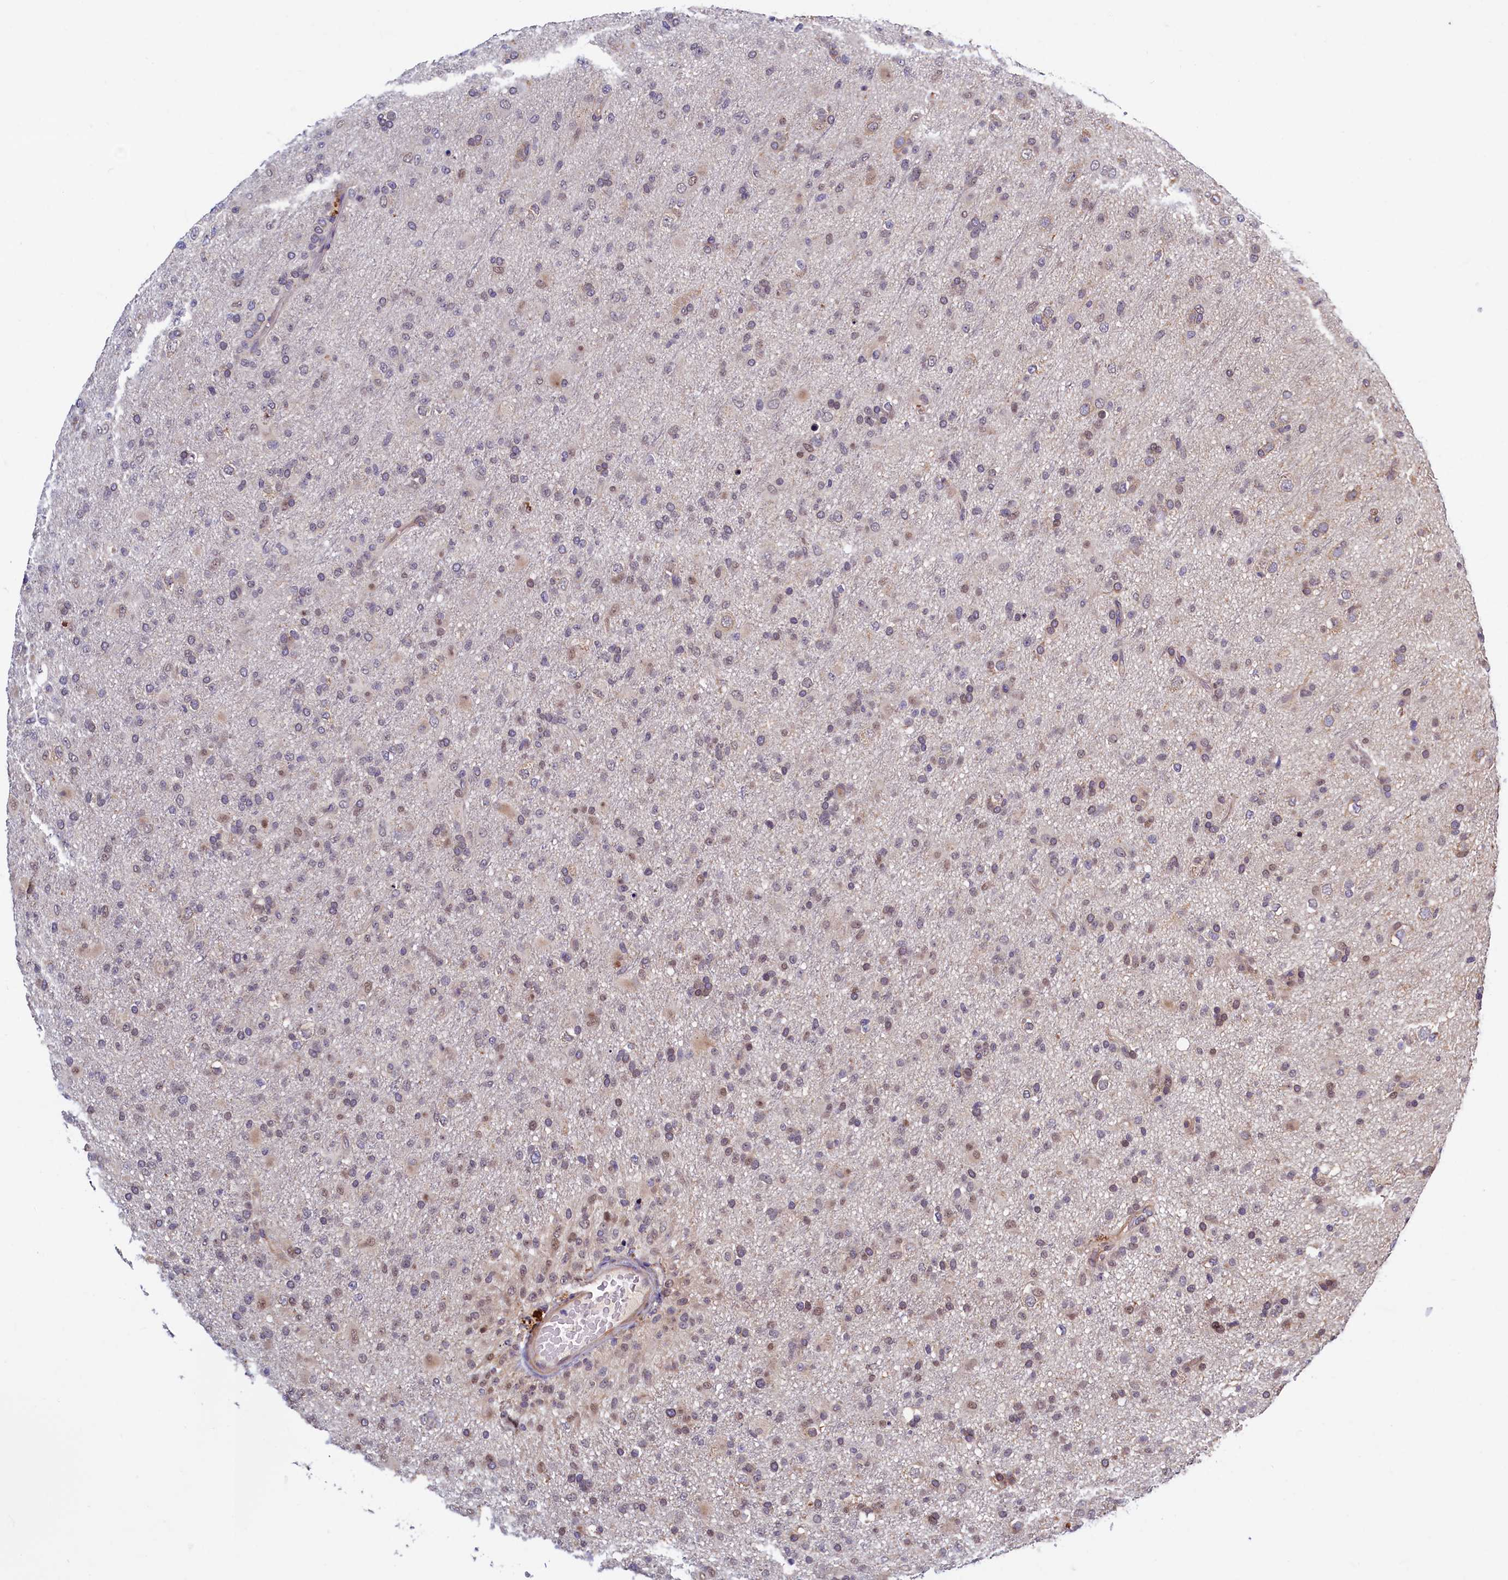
{"staining": {"intensity": "weak", "quantity": "<25%", "location": "nuclear"}, "tissue": "glioma", "cell_type": "Tumor cells", "image_type": "cancer", "snomed": [{"axis": "morphology", "description": "Glioma, malignant, Low grade"}, {"axis": "topography", "description": "Brain"}], "caption": "Immunohistochemistry of malignant low-grade glioma displays no positivity in tumor cells.", "gene": "SLC16A14", "patient": {"sex": "male", "age": 65}}